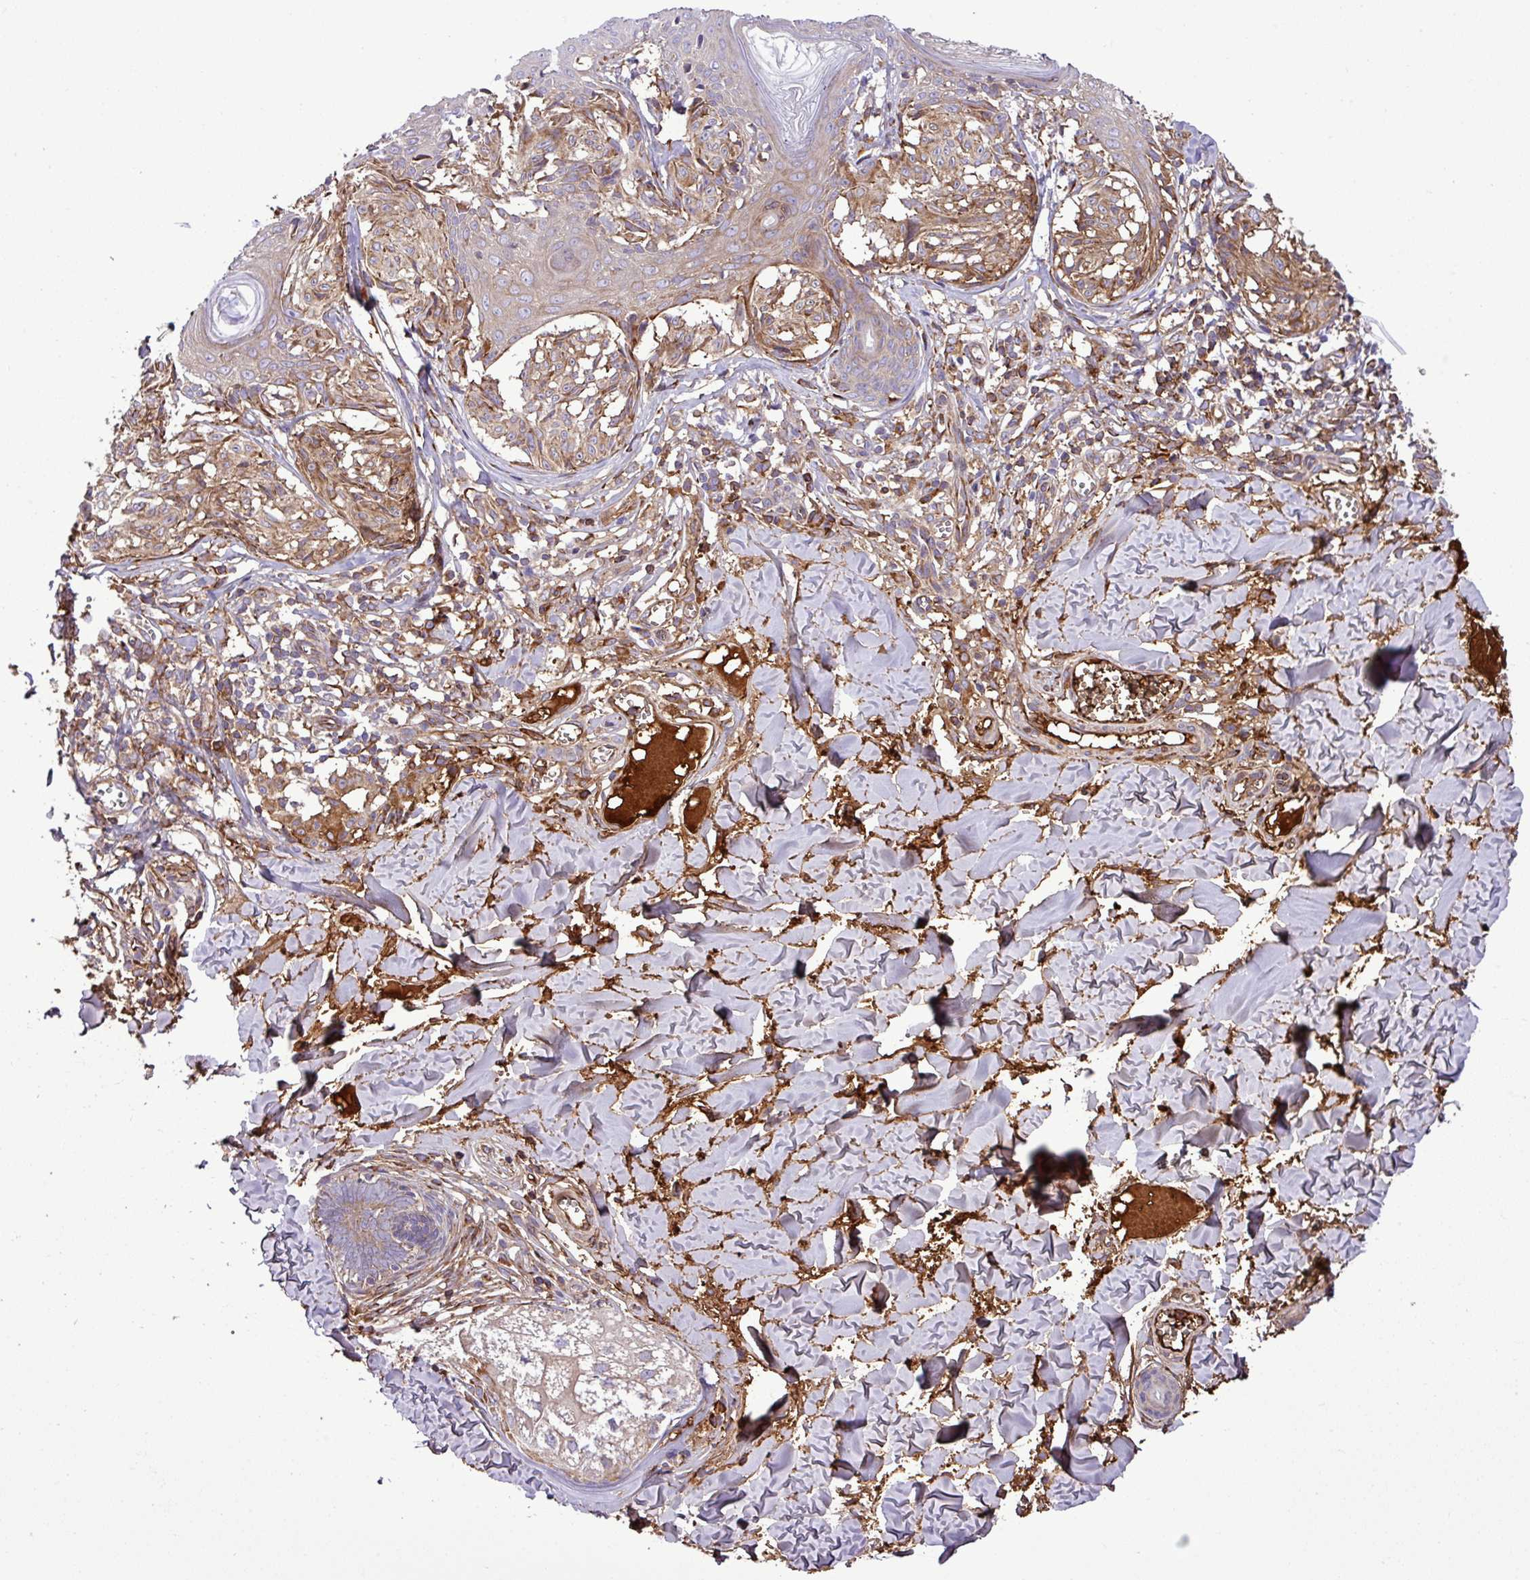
{"staining": {"intensity": "moderate", "quantity": ">75%", "location": "cytoplasmic/membranous"}, "tissue": "melanoma", "cell_type": "Tumor cells", "image_type": "cancer", "snomed": [{"axis": "morphology", "description": "Malignant melanoma, NOS"}, {"axis": "topography", "description": "Skin"}], "caption": "Immunohistochemical staining of malignant melanoma reveals medium levels of moderate cytoplasmic/membranous protein expression in about >75% of tumor cells.", "gene": "CWH43", "patient": {"sex": "female", "age": 43}}